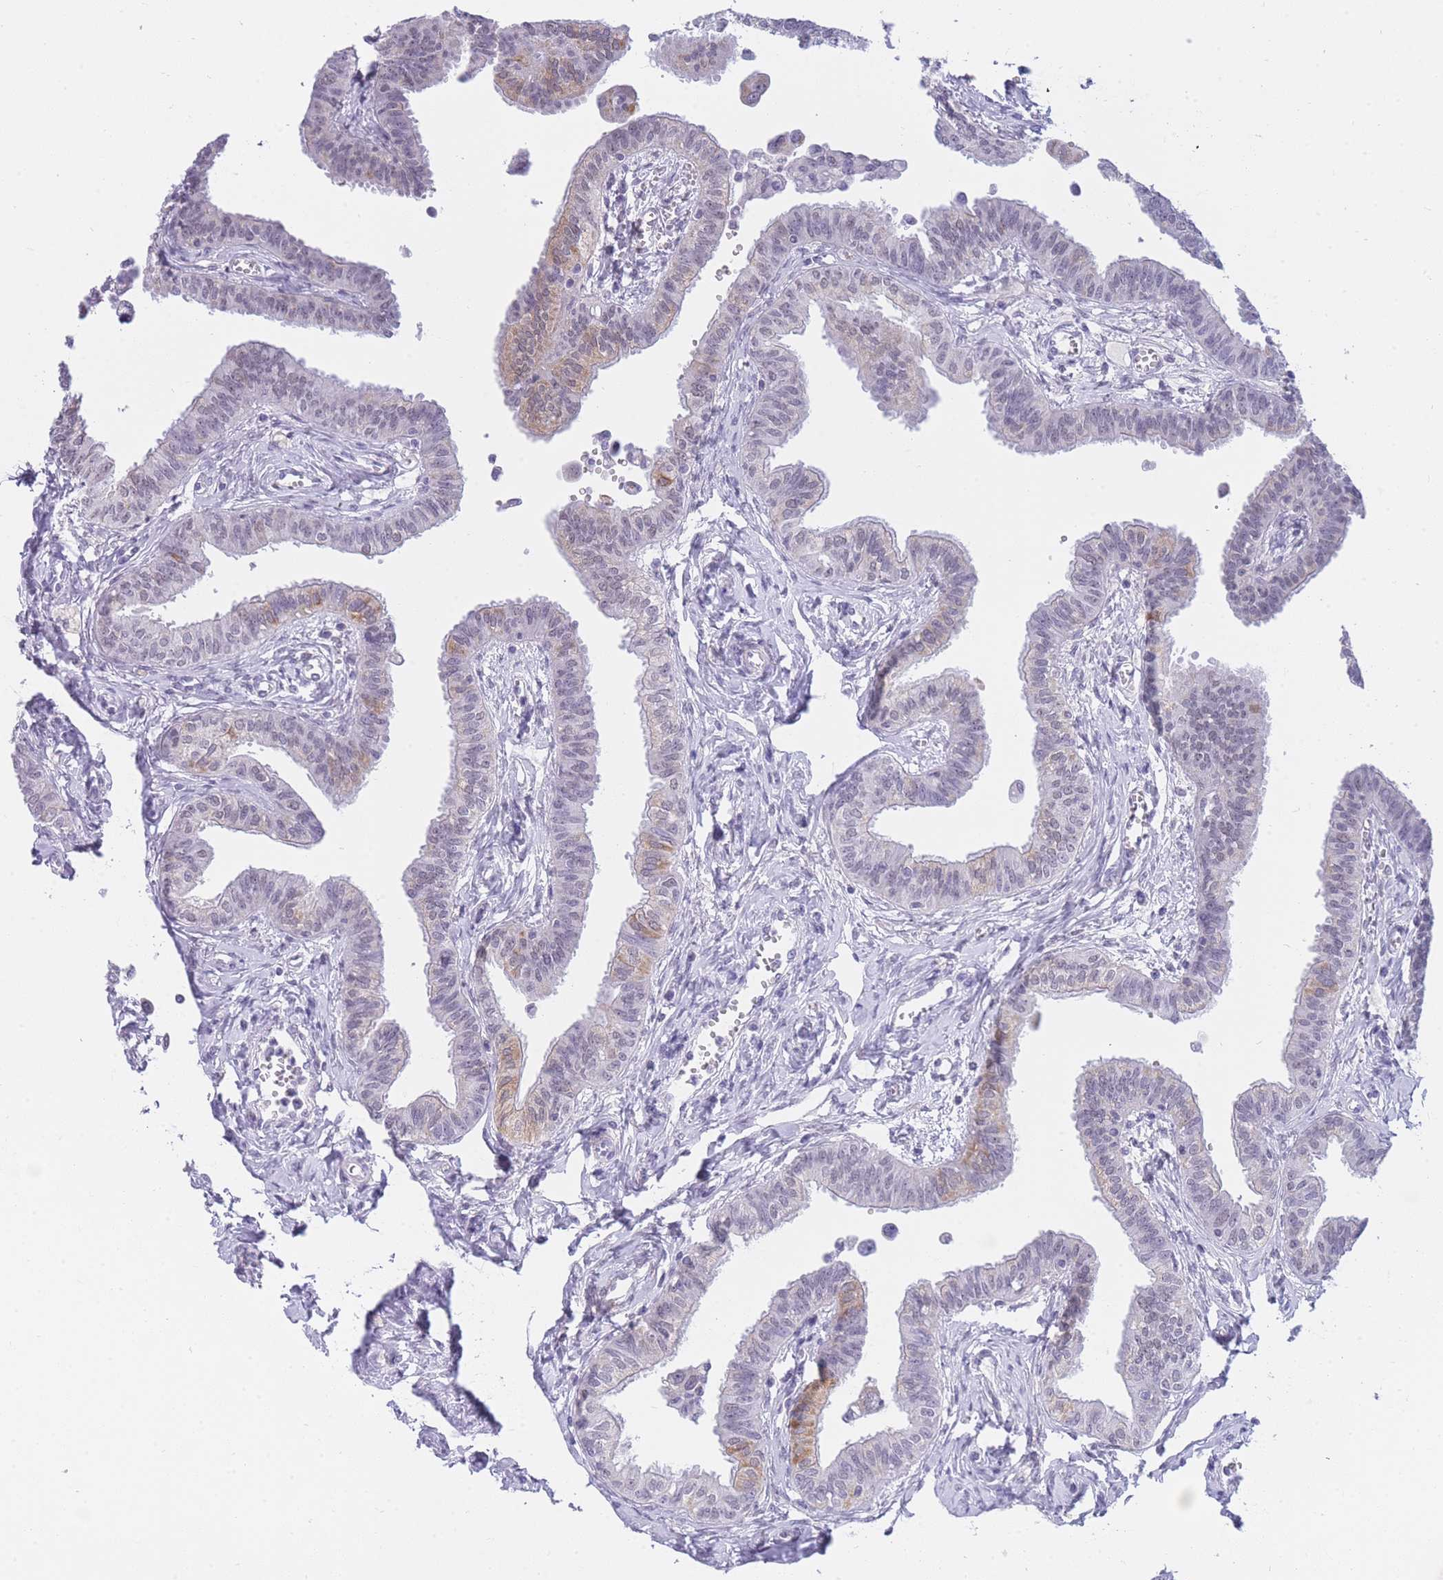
{"staining": {"intensity": "weak", "quantity": "<25%", "location": "cytoplasmic/membranous,nuclear"}, "tissue": "fallopian tube", "cell_type": "Glandular cells", "image_type": "normal", "snomed": [{"axis": "morphology", "description": "Normal tissue, NOS"}, {"axis": "morphology", "description": "Carcinoma, NOS"}, {"axis": "topography", "description": "Fallopian tube"}, {"axis": "topography", "description": "Ovary"}], "caption": "Protein analysis of unremarkable fallopian tube reveals no significant expression in glandular cells.", "gene": "FRAT2", "patient": {"sex": "female", "age": 59}}